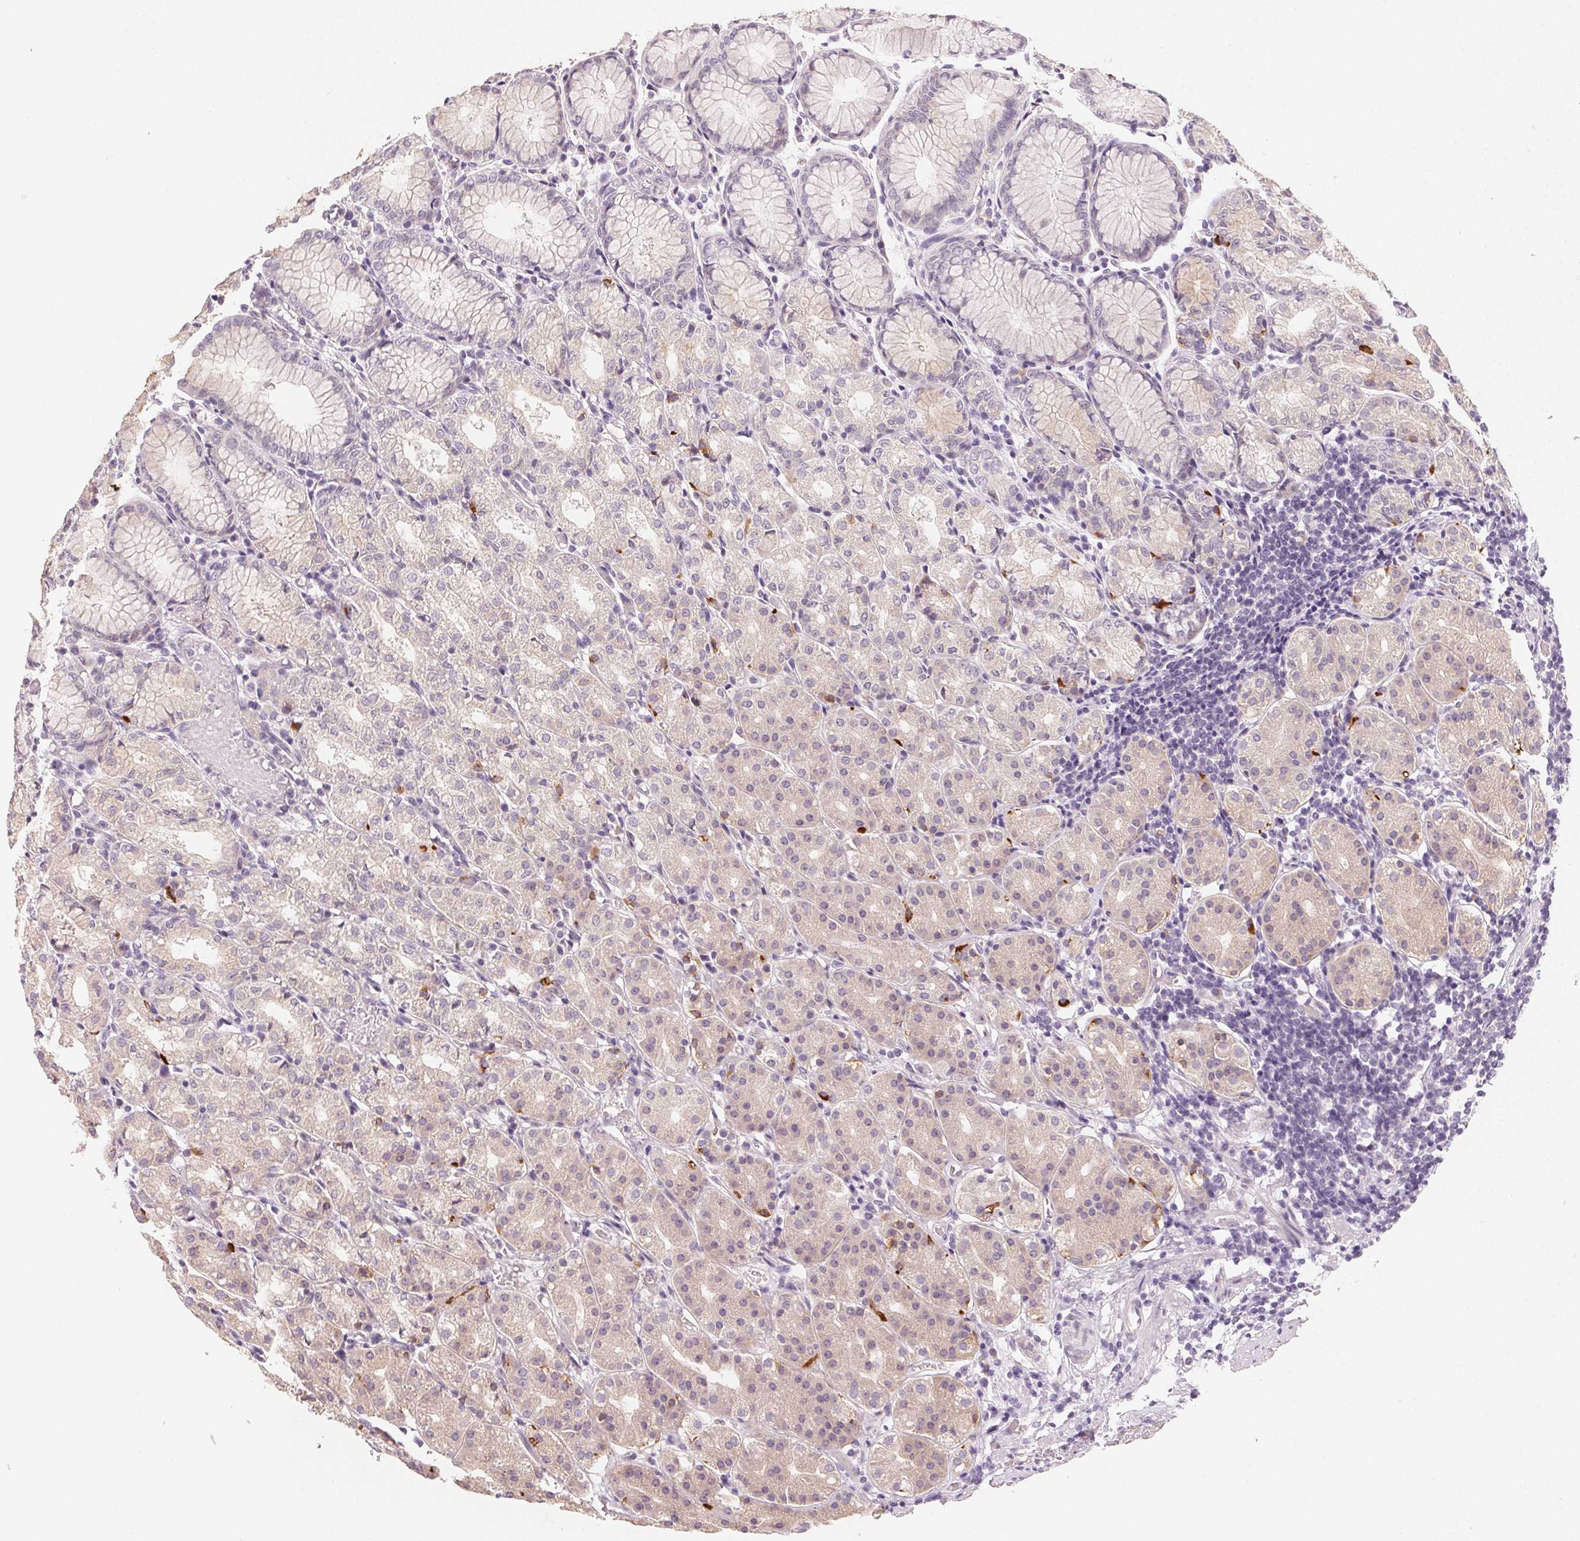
{"staining": {"intensity": "weak", "quantity": "25%-75%", "location": "cytoplasmic/membranous"}, "tissue": "stomach", "cell_type": "Glandular cells", "image_type": "normal", "snomed": [{"axis": "morphology", "description": "Normal tissue, NOS"}, {"axis": "topography", "description": "Stomach"}], "caption": "Glandular cells display low levels of weak cytoplasmic/membranous staining in approximately 25%-75% of cells in normal human stomach. The staining was performed using DAB to visualize the protein expression in brown, while the nuclei were stained in blue with hematoxylin (Magnification: 20x).", "gene": "MYBL1", "patient": {"sex": "female", "age": 57}}